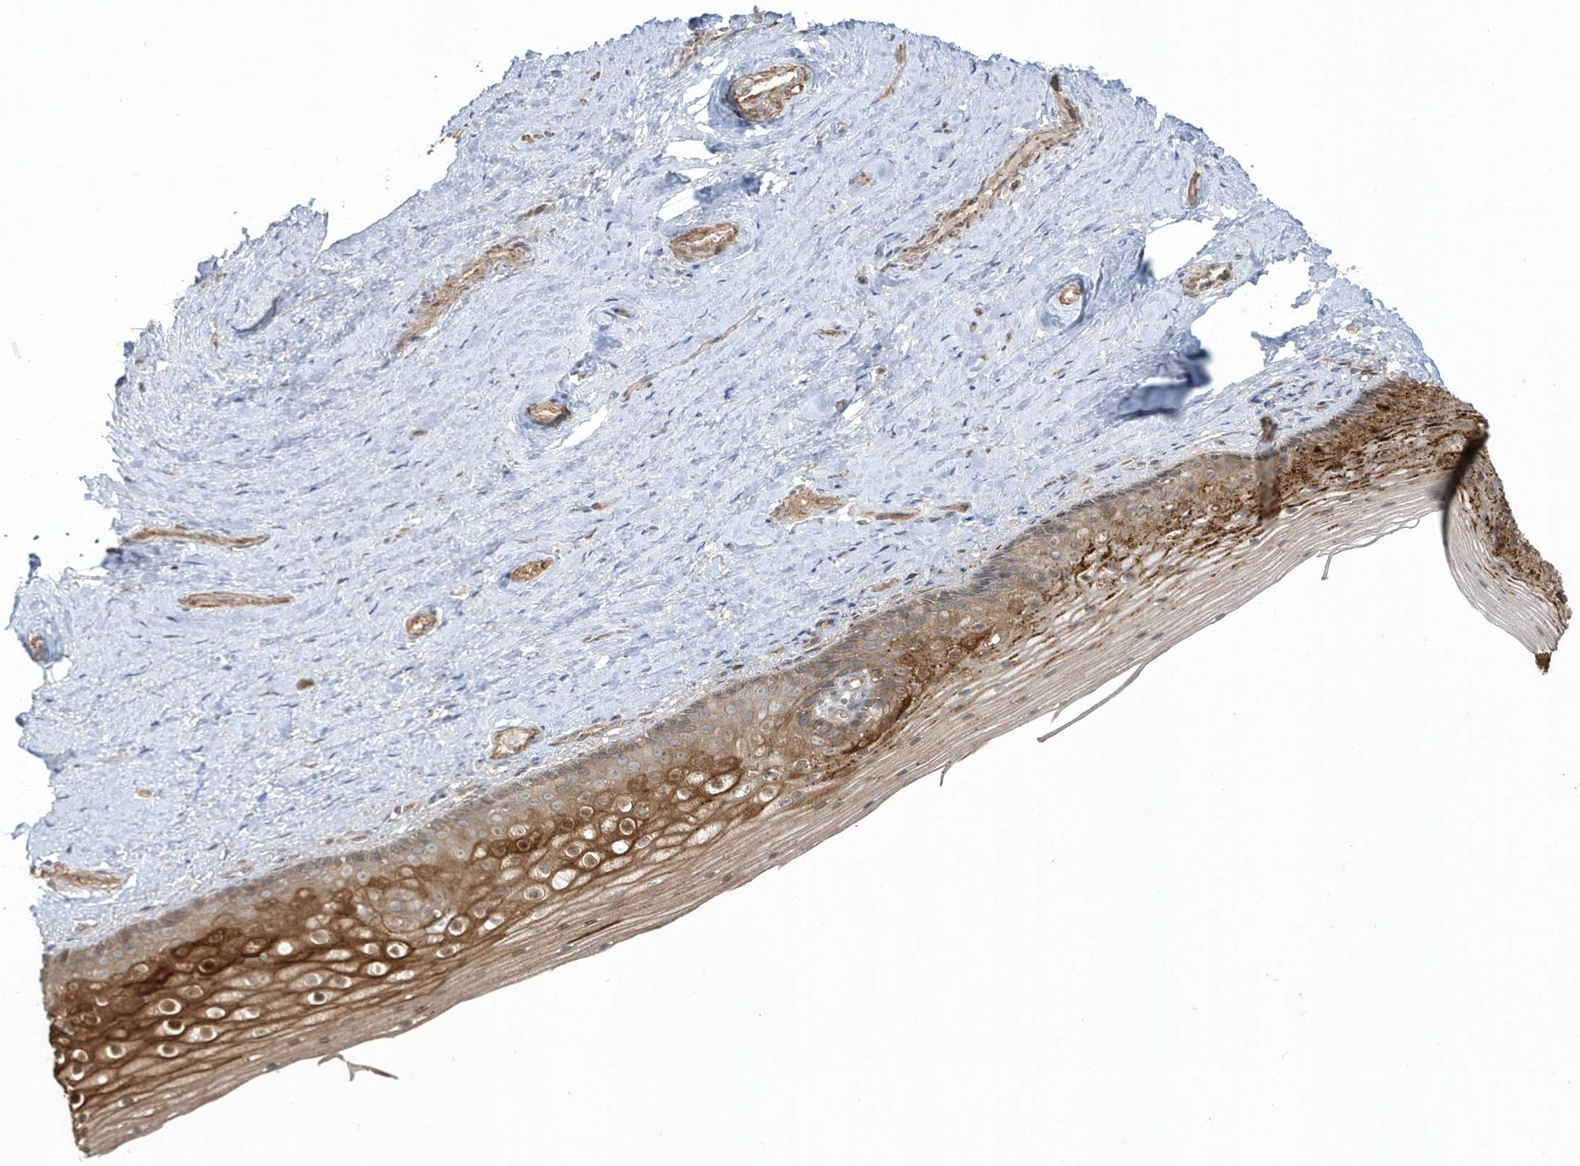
{"staining": {"intensity": "moderate", "quantity": ">75%", "location": "cytoplasmic/membranous,nuclear"}, "tissue": "vagina", "cell_type": "Squamous epithelial cells", "image_type": "normal", "snomed": [{"axis": "morphology", "description": "Normal tissue, NOS"}, {"axis": "topography", "description": "Vagina"}], "caption": "Vagina stained with a brown dye demonstrates moderate cytoplasmic/membranous,nuclear positive positivity in approximately >75% of squamous epithelial cells.", "gene": "ARMC8", "patient": {"sex": "female", "age": 46}}